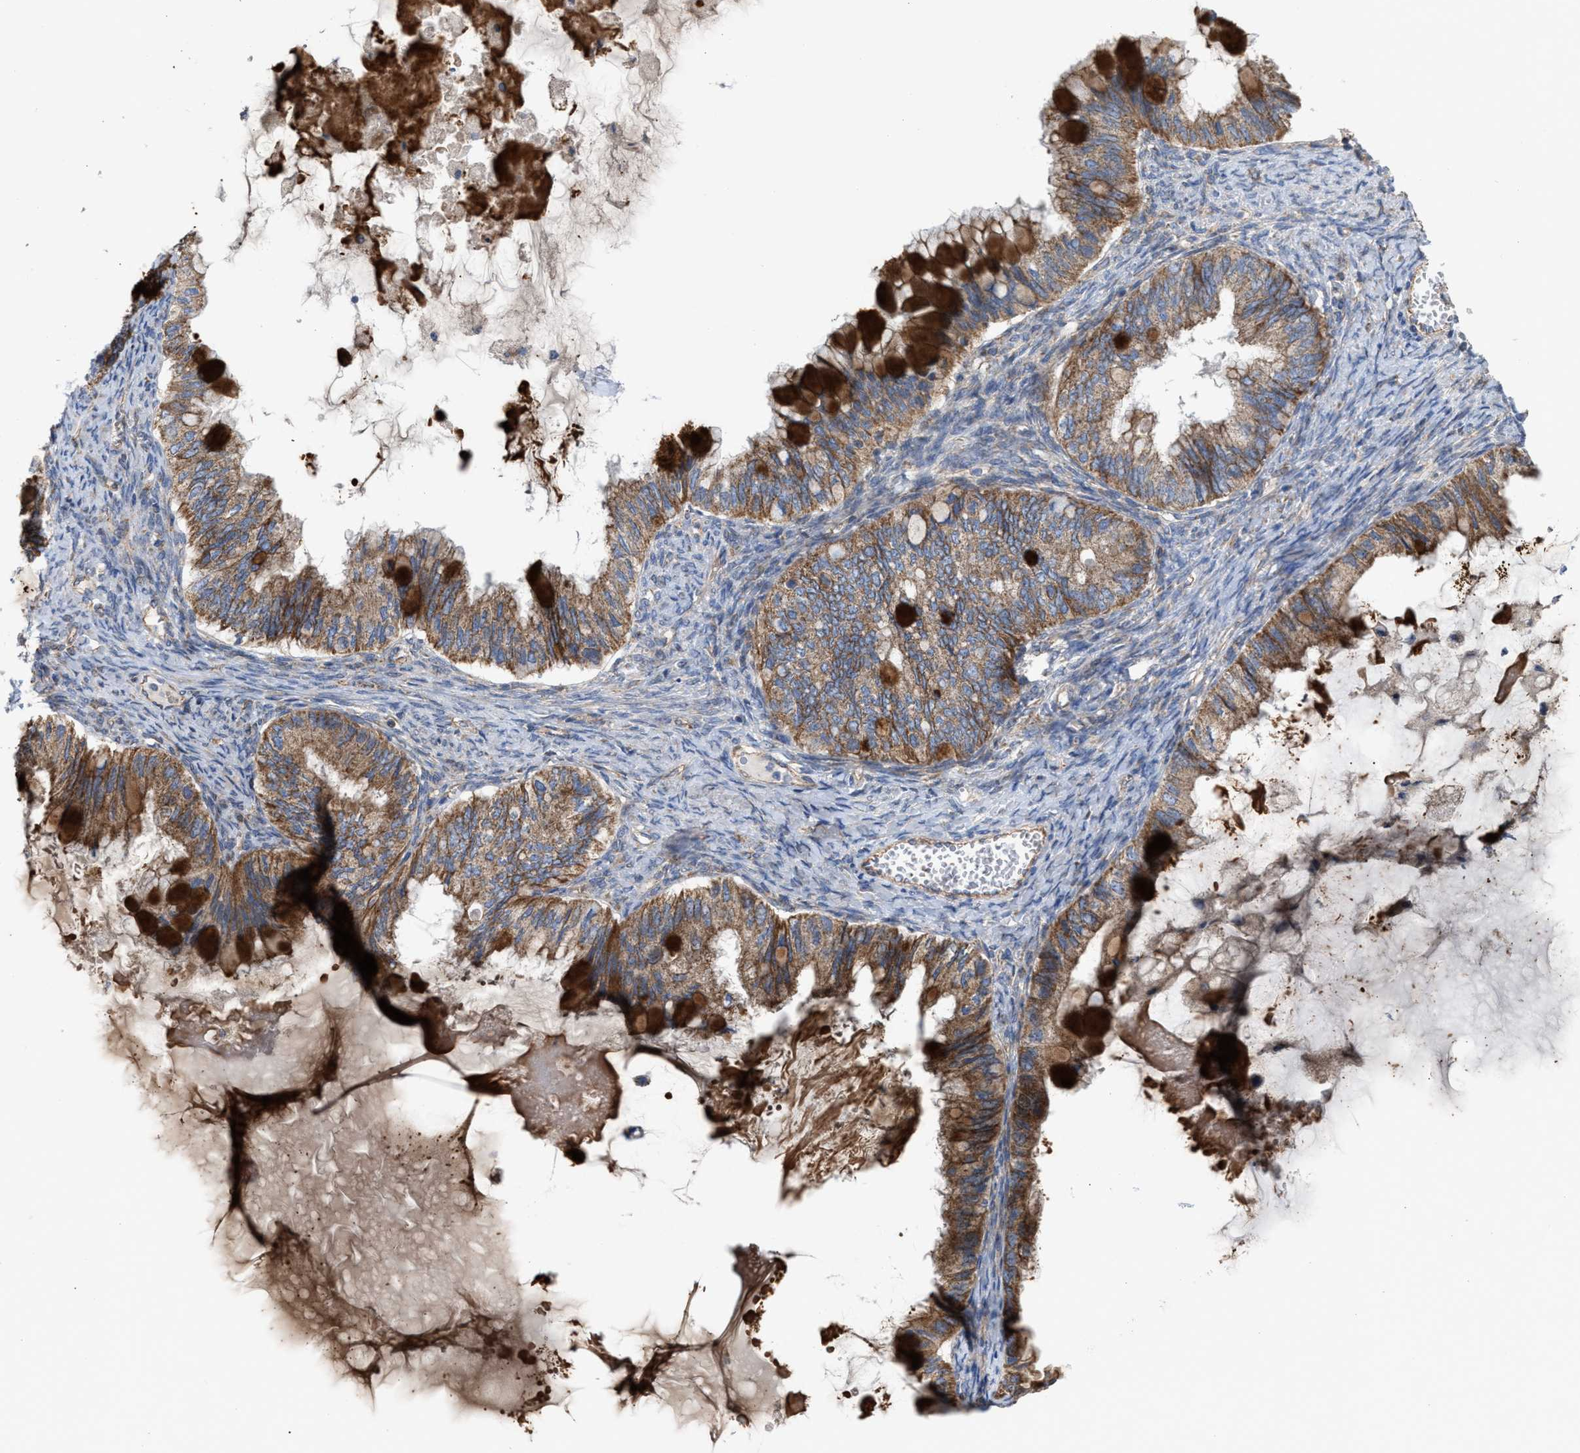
{"staining": {"intensity": "strong", "quantity": ">75%", "location": "cytoplasmic/membranous"}, "tissue": "ovarian cancer", "cell_type": "Tumor cells", "image_type": "cancer", "snomed": [{"axis": "morphology", "description": "Cystadenocarcinoma, mucinous, NOS"}, {"axis": "topography", "description": "Ovary"}], "caption": "Protein staining shows strong cytoplasmic/membranous staining in approximately >75% of tumor cells in ovarian mucinous cystadenocarcinoma. (Brightfield microscopy of DAB IHC at high magnification).", "gene": "OXSM", "patient": {"sex": "female", "age": 80}}